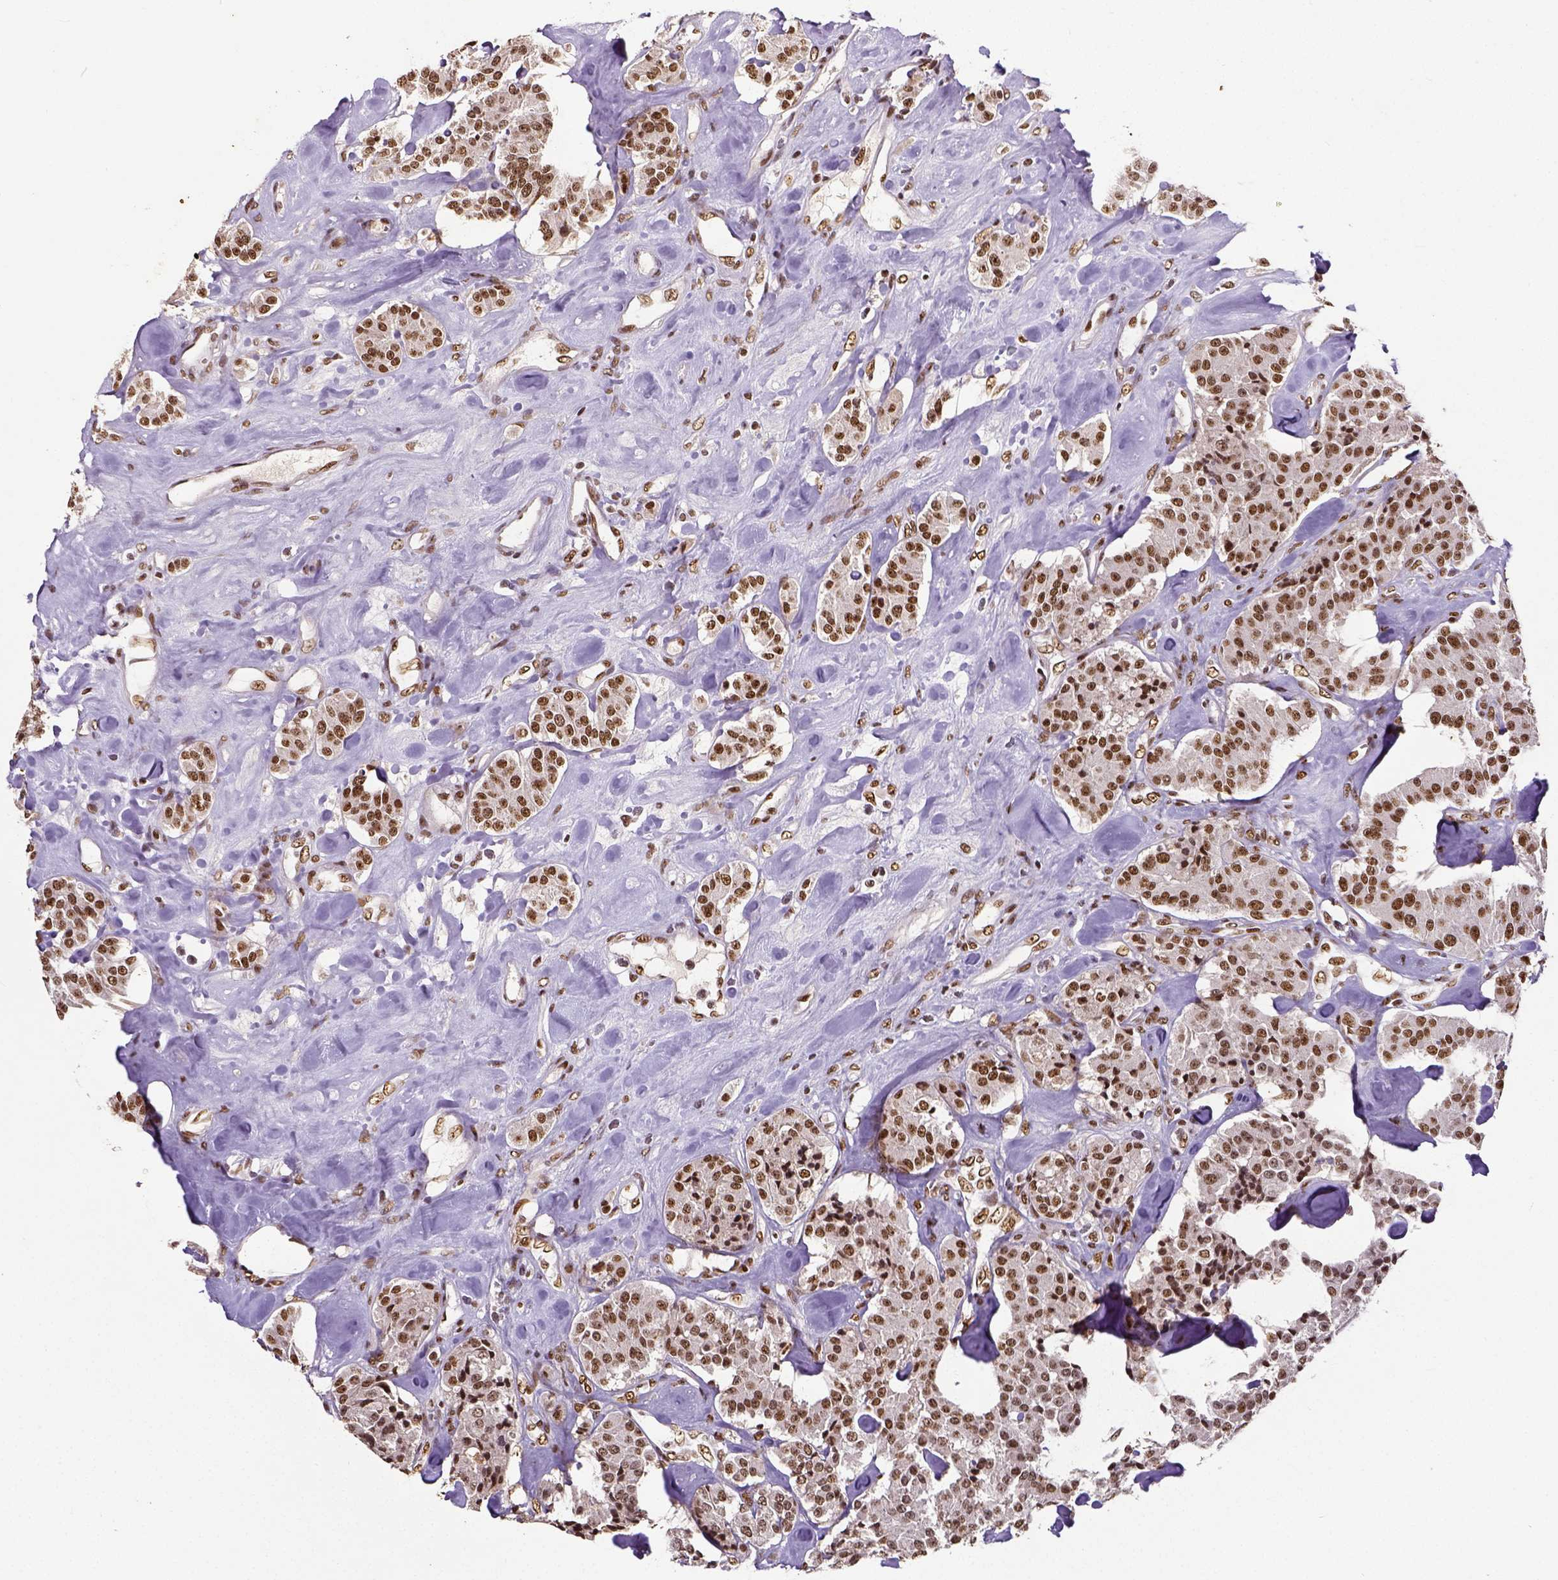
{"staining": {"intensity": "strong", "quantity": ">75%", "location": "nuclear"}, "tissue": "carcinoid", "cell_type": "Tumor cells", "image_type": "cancer", "snomed": [{"axis": "morphology", "description": "Carcinoid, malignant, NOS"}, {"axis": "topography", "description": "Pancreas"}], "caption": "Brown immunohistochemical staining in human carcinoid (malignant) demonstrates strong nuclear staining in approximately >75% of tumor cells.", "gene": "ATRX", "patient": {"sex": "male", "age": 41}}